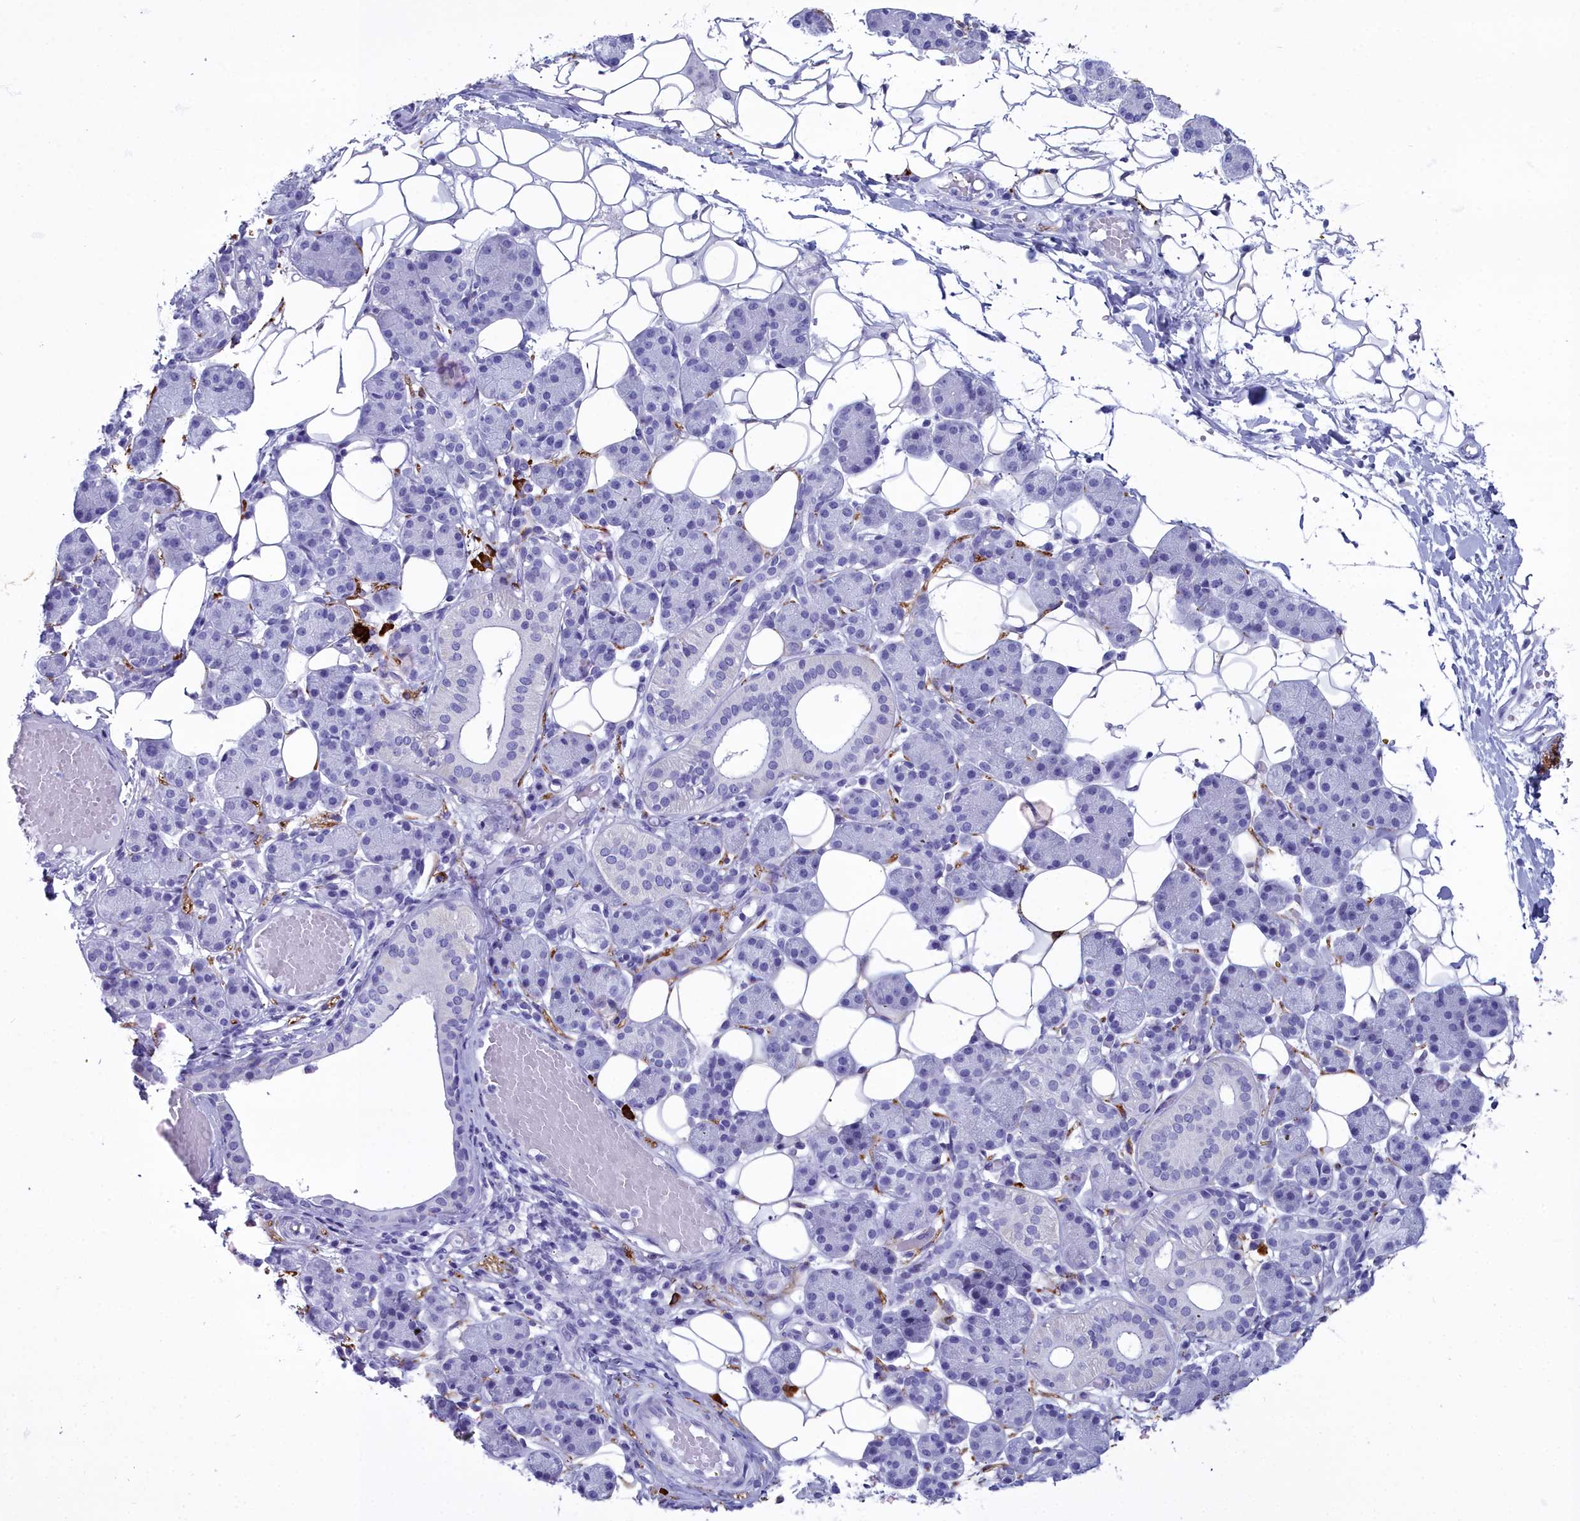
{"staining": {"intensity": "negative", "quantity": "none", "location": "none"}, "tissue": "salivary gland", "cell_type": "Glandular cells", "image_type": "normal", "snomed": [{"axis": "morphology", "description": "Normal tissue, NOS"}, {"axis": "topography", "description": "Salivary gland"}], "caption": "A high-resolution photomicrograph shows immunohistochemistry (IHC) staining of normal salivary gland, which reveals no significant staining in glandular cells.", "gene": "MAP6", "patient": {"sex": "female", "age": 33}}